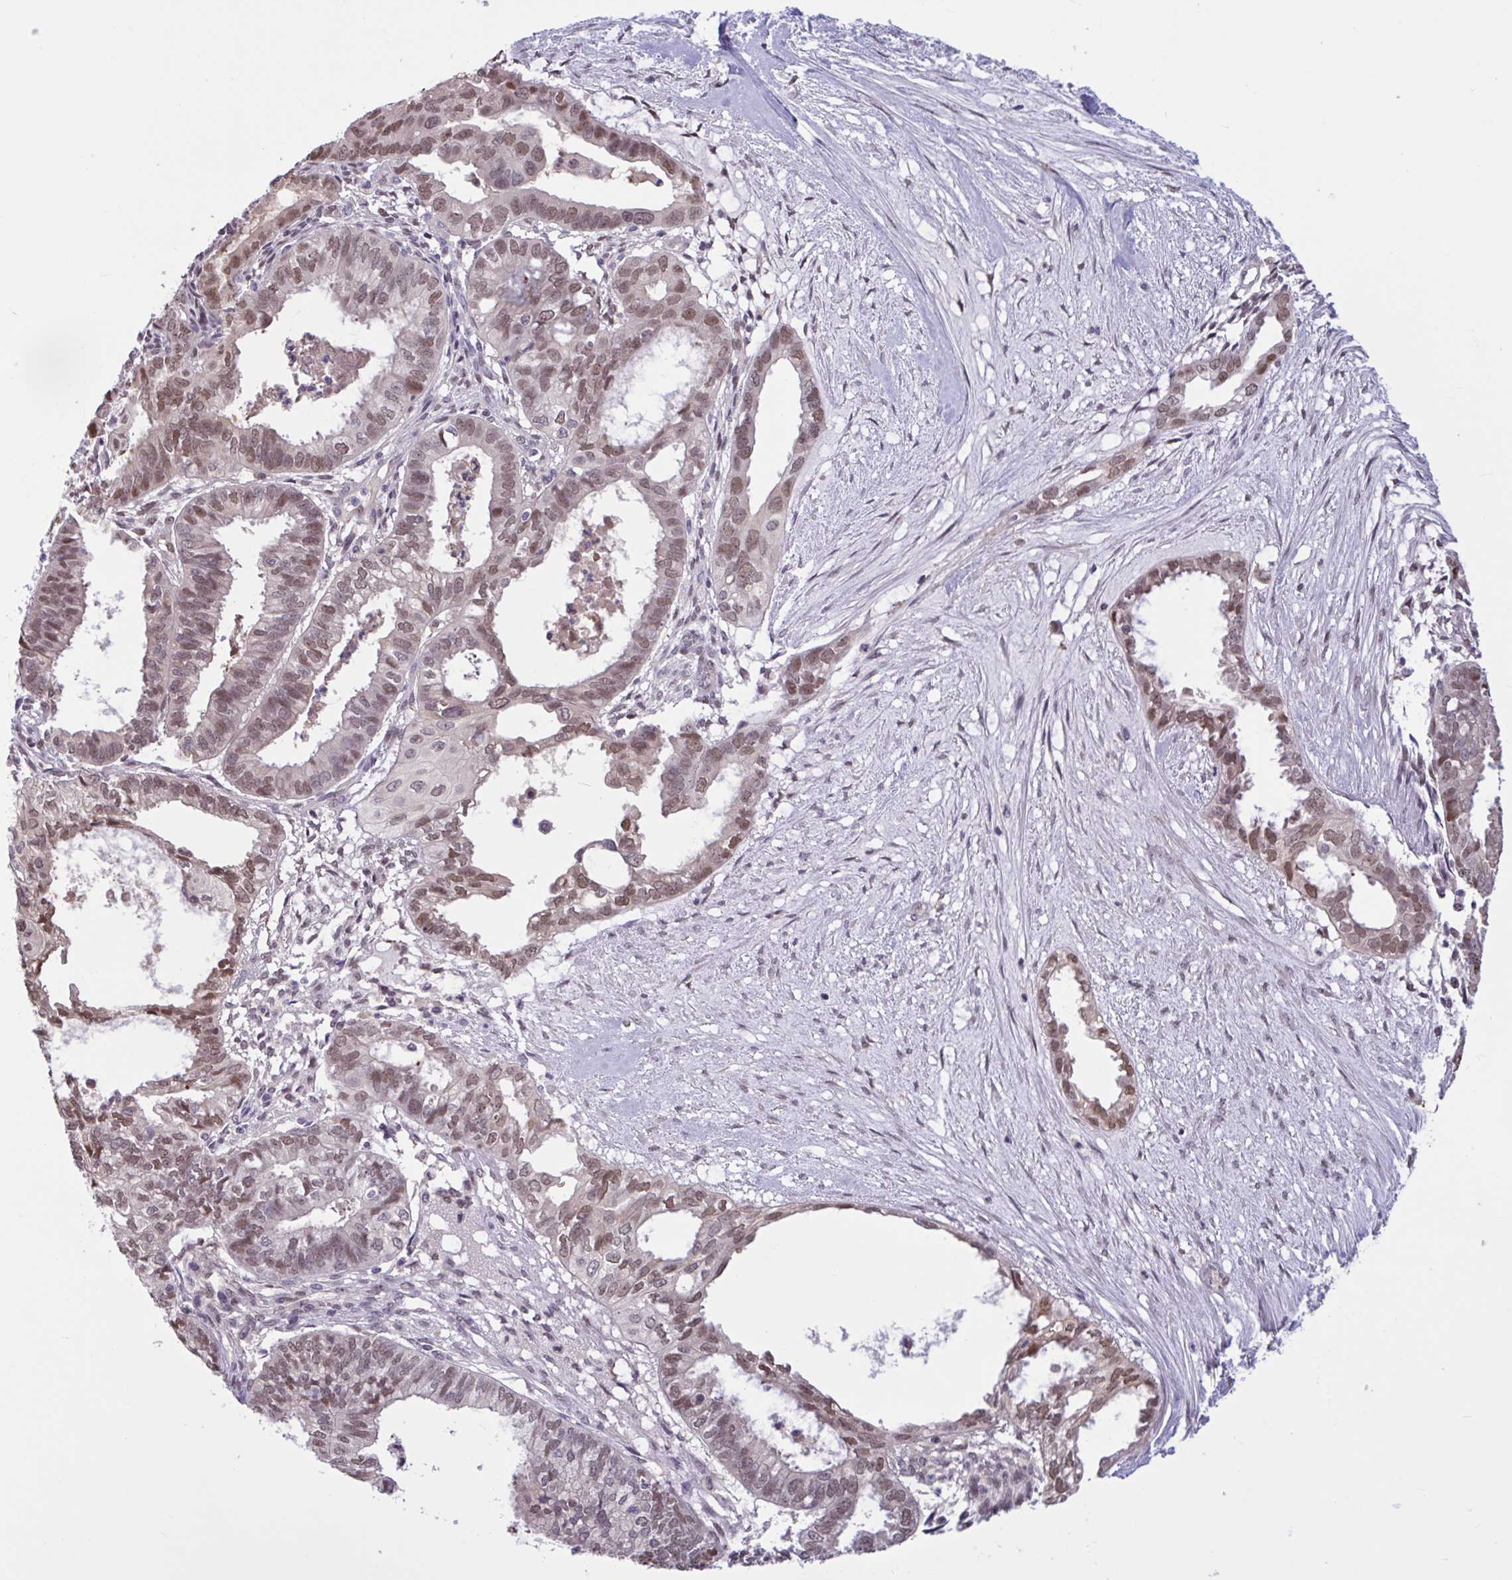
{"staining": {"intensity": "moderate", "quantity": "25%-75%", "location": "nuclear"}, "tissue": "ovarian cancer", "cell_type": "Tumor cells", "image_type": "cancer", "snomed": [{"axis": "morphology", "description": "Carcinoma, endometroid"}, {"axis": "topography", "description": "Ovary"}], "caption": "This micrograph demonstrates endometroid carcinoma (ovarian) stained with immunohistochemistry to label a protein in brown. The nuclear of tumor cells show moderate positivity for the protein. Nuclei are counter-stained blue.", "gene": "RBL1", "patient": {"sex": "female", "age": 64}}